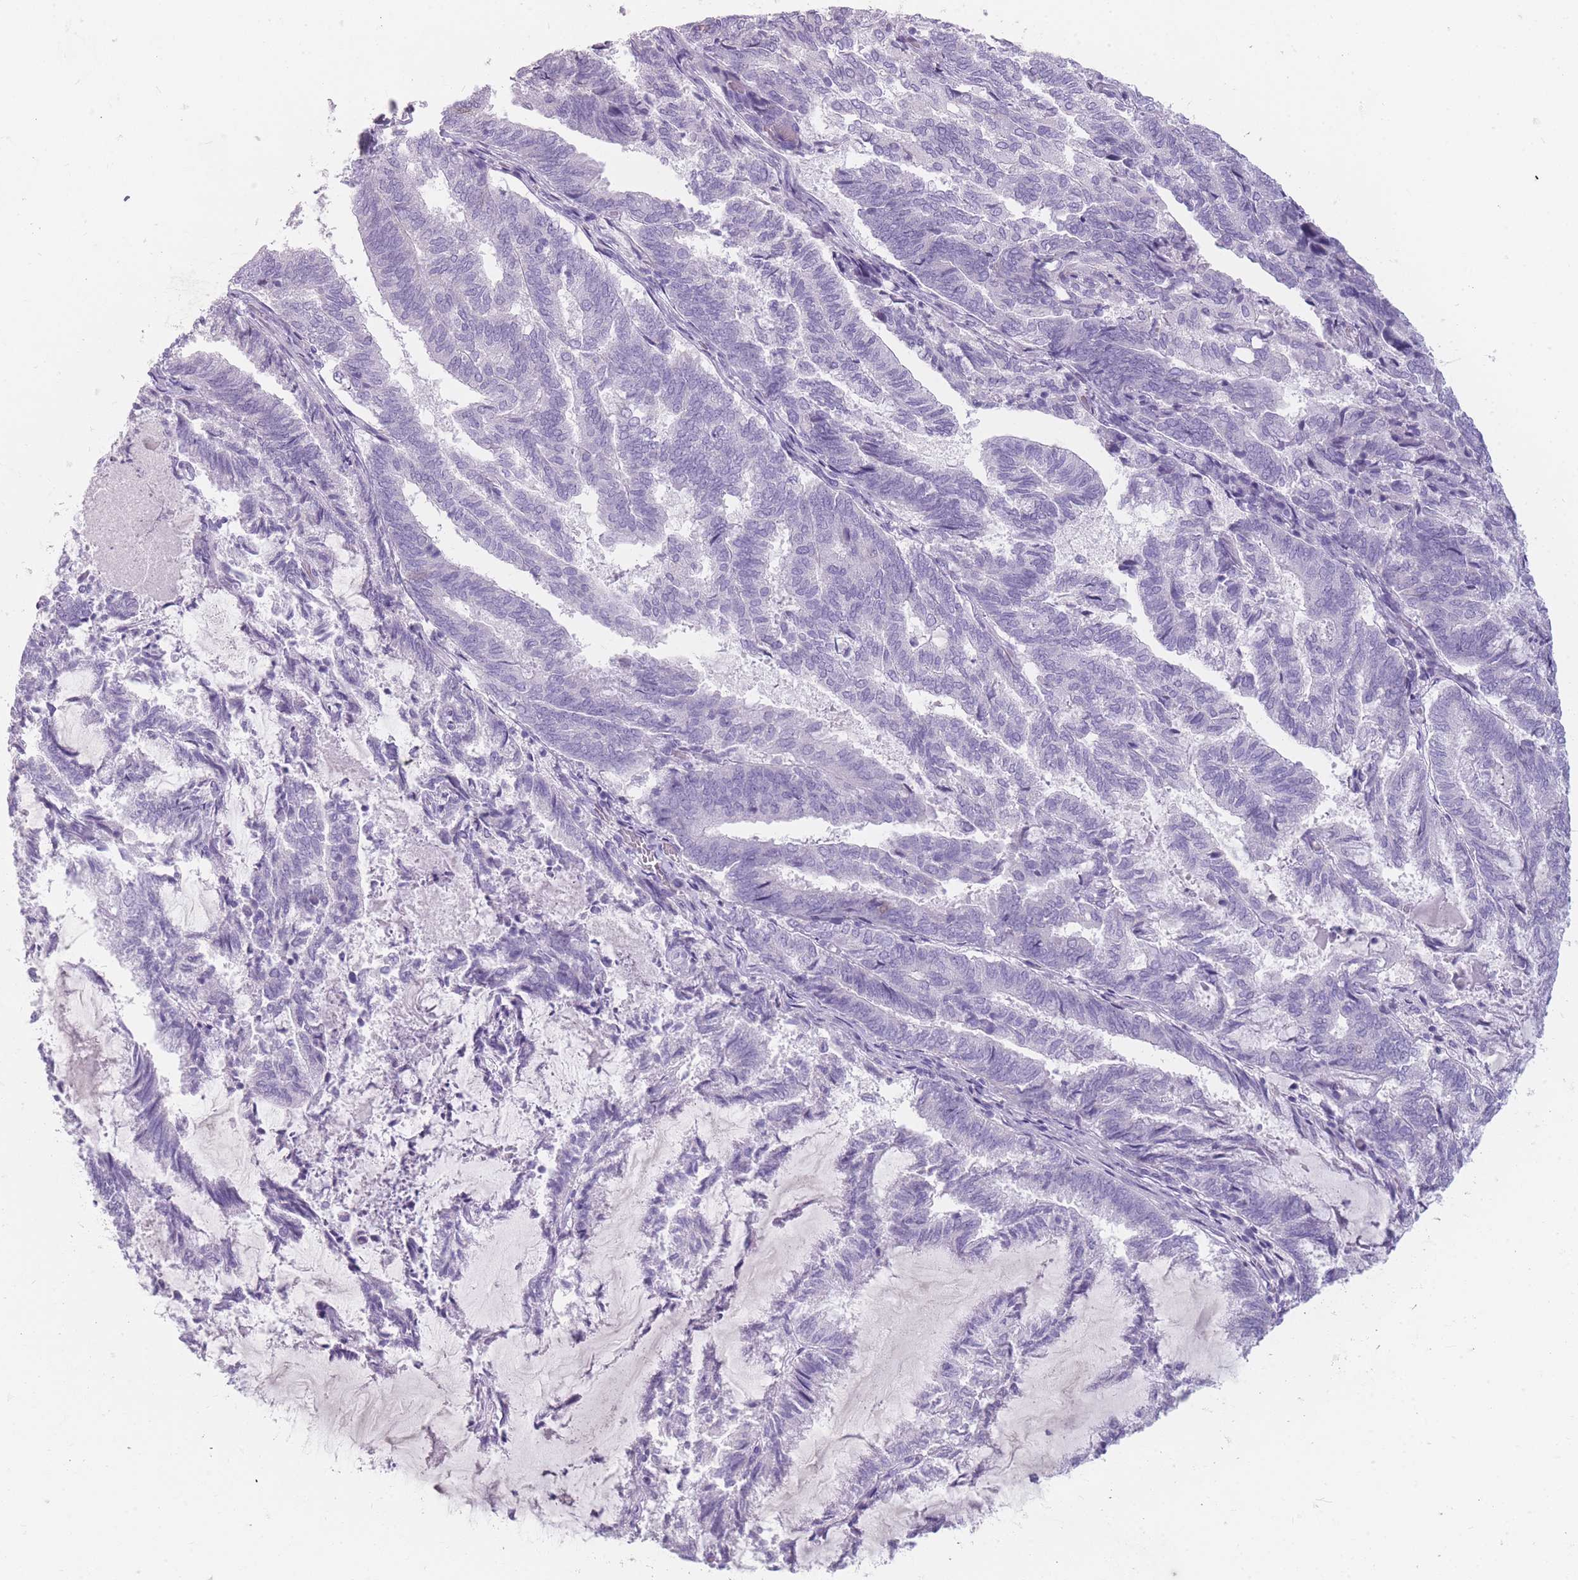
{"staining": {"intensity": "negative", "quantity": "none", "location": "none"}, "tissue": "endometrial cancer", "cell_type": "Tumor cells", "image_type": "cancer", "snomed": [{"axis": "morphology", "description": "Adenocarcinoma, NOS"}, {"axis": "topography", "description": "Endometrium"}], "caption": "Tumor cells are negative for brown protein staining in endometrial cancer.", "gene": "CCNO", "patient": {"sex": "female", "age": 80}}